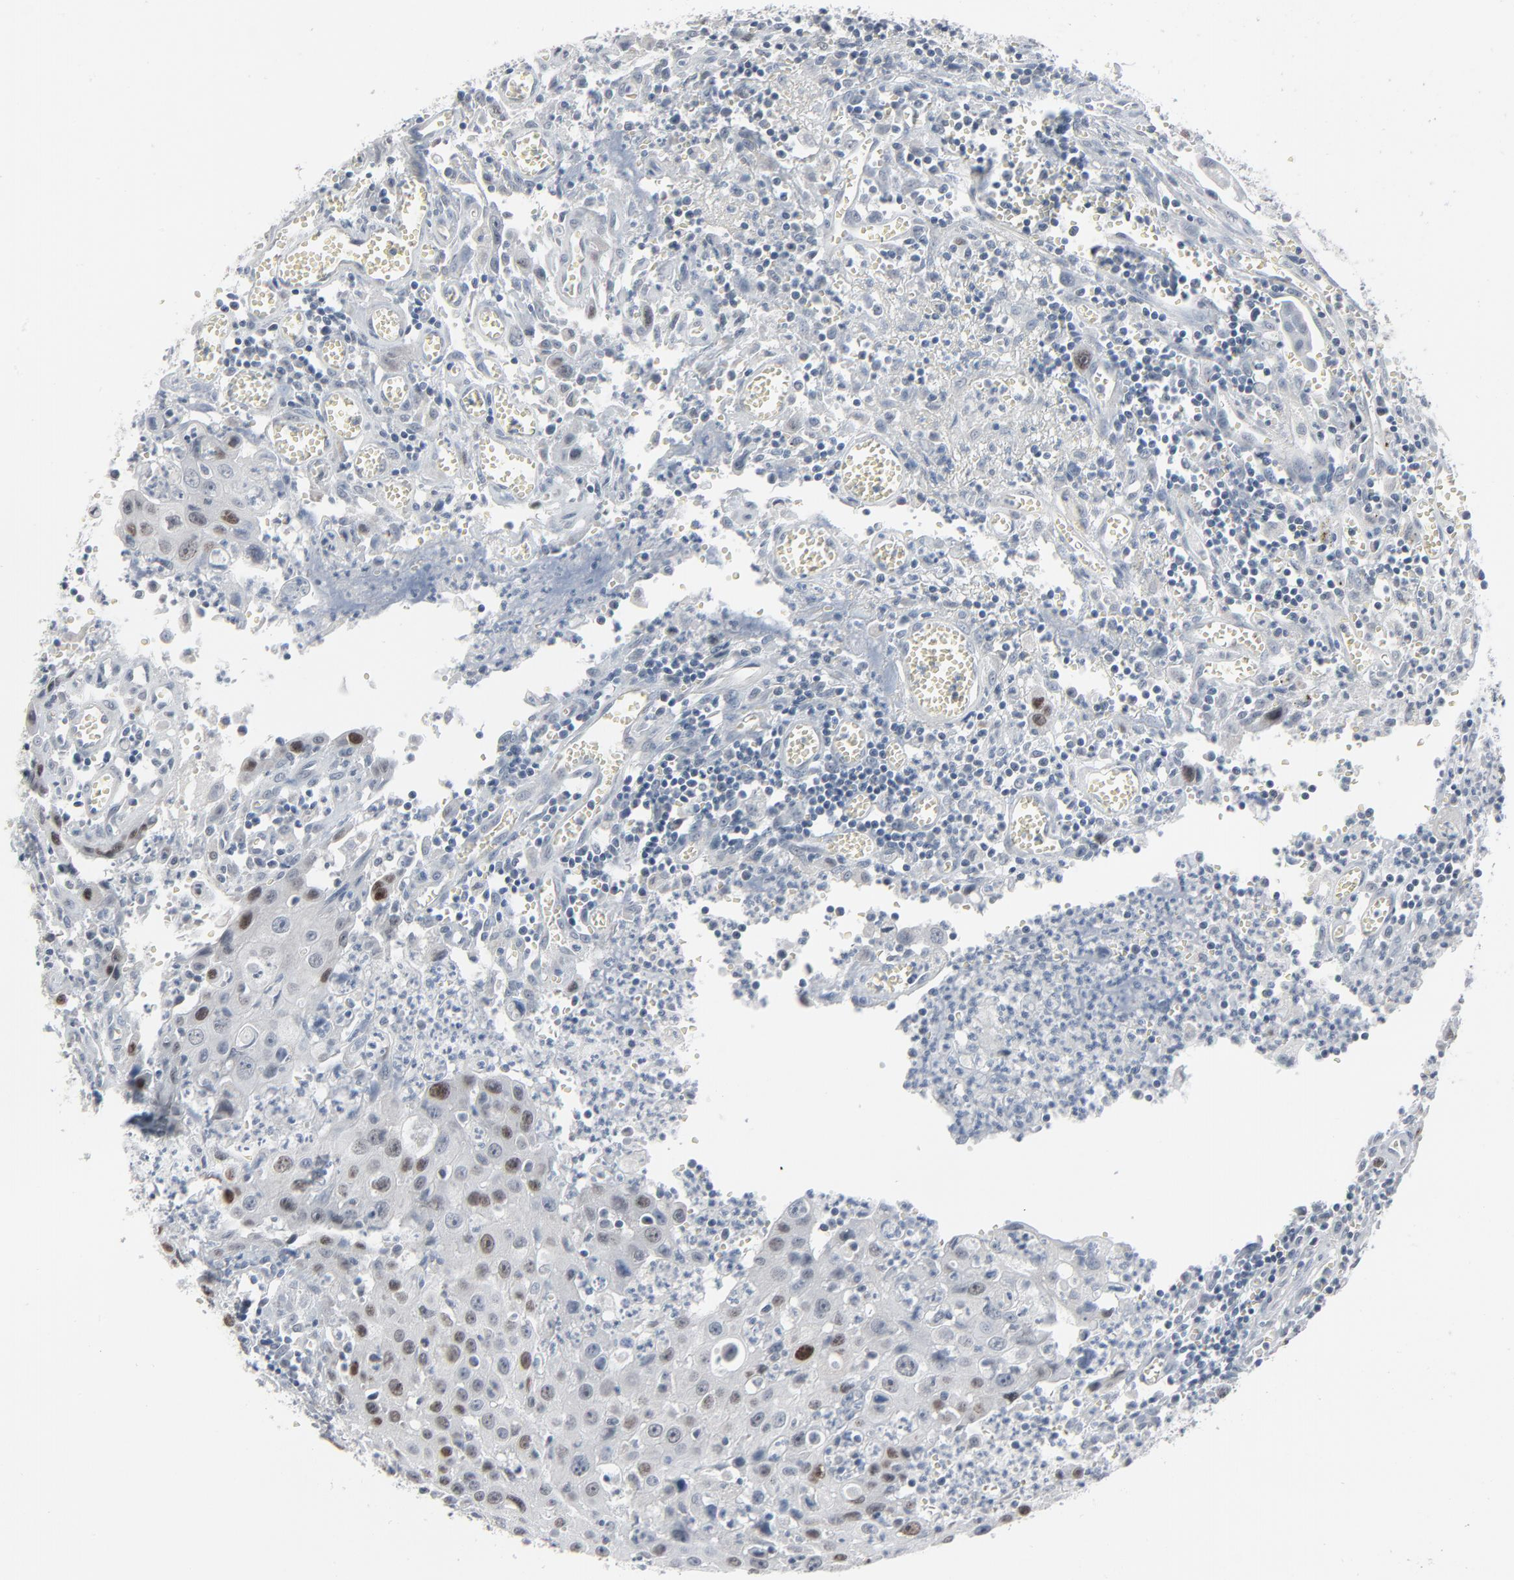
{"staining": {"intensity": "moderate", "quantity": "25%-75%", "location": "nuclear"}, "tissue": "urothelial cancer", "cell_type": "Tumor cells", "image_type": "cancer", "snomed": [{"axis": "morphology", "description": "Urothelial carcinoma, High grade"}, {"axis": "topography", "description": "Urinary bladder"}], "caption": "Urothelial cancer was stained to show a protein in brown. There is medium levels of moderate nuclear expression in approximately 25%-75% of tumor cells.", "gene": "SAGE1", "patient": {"sex": "male", "age": 66}}